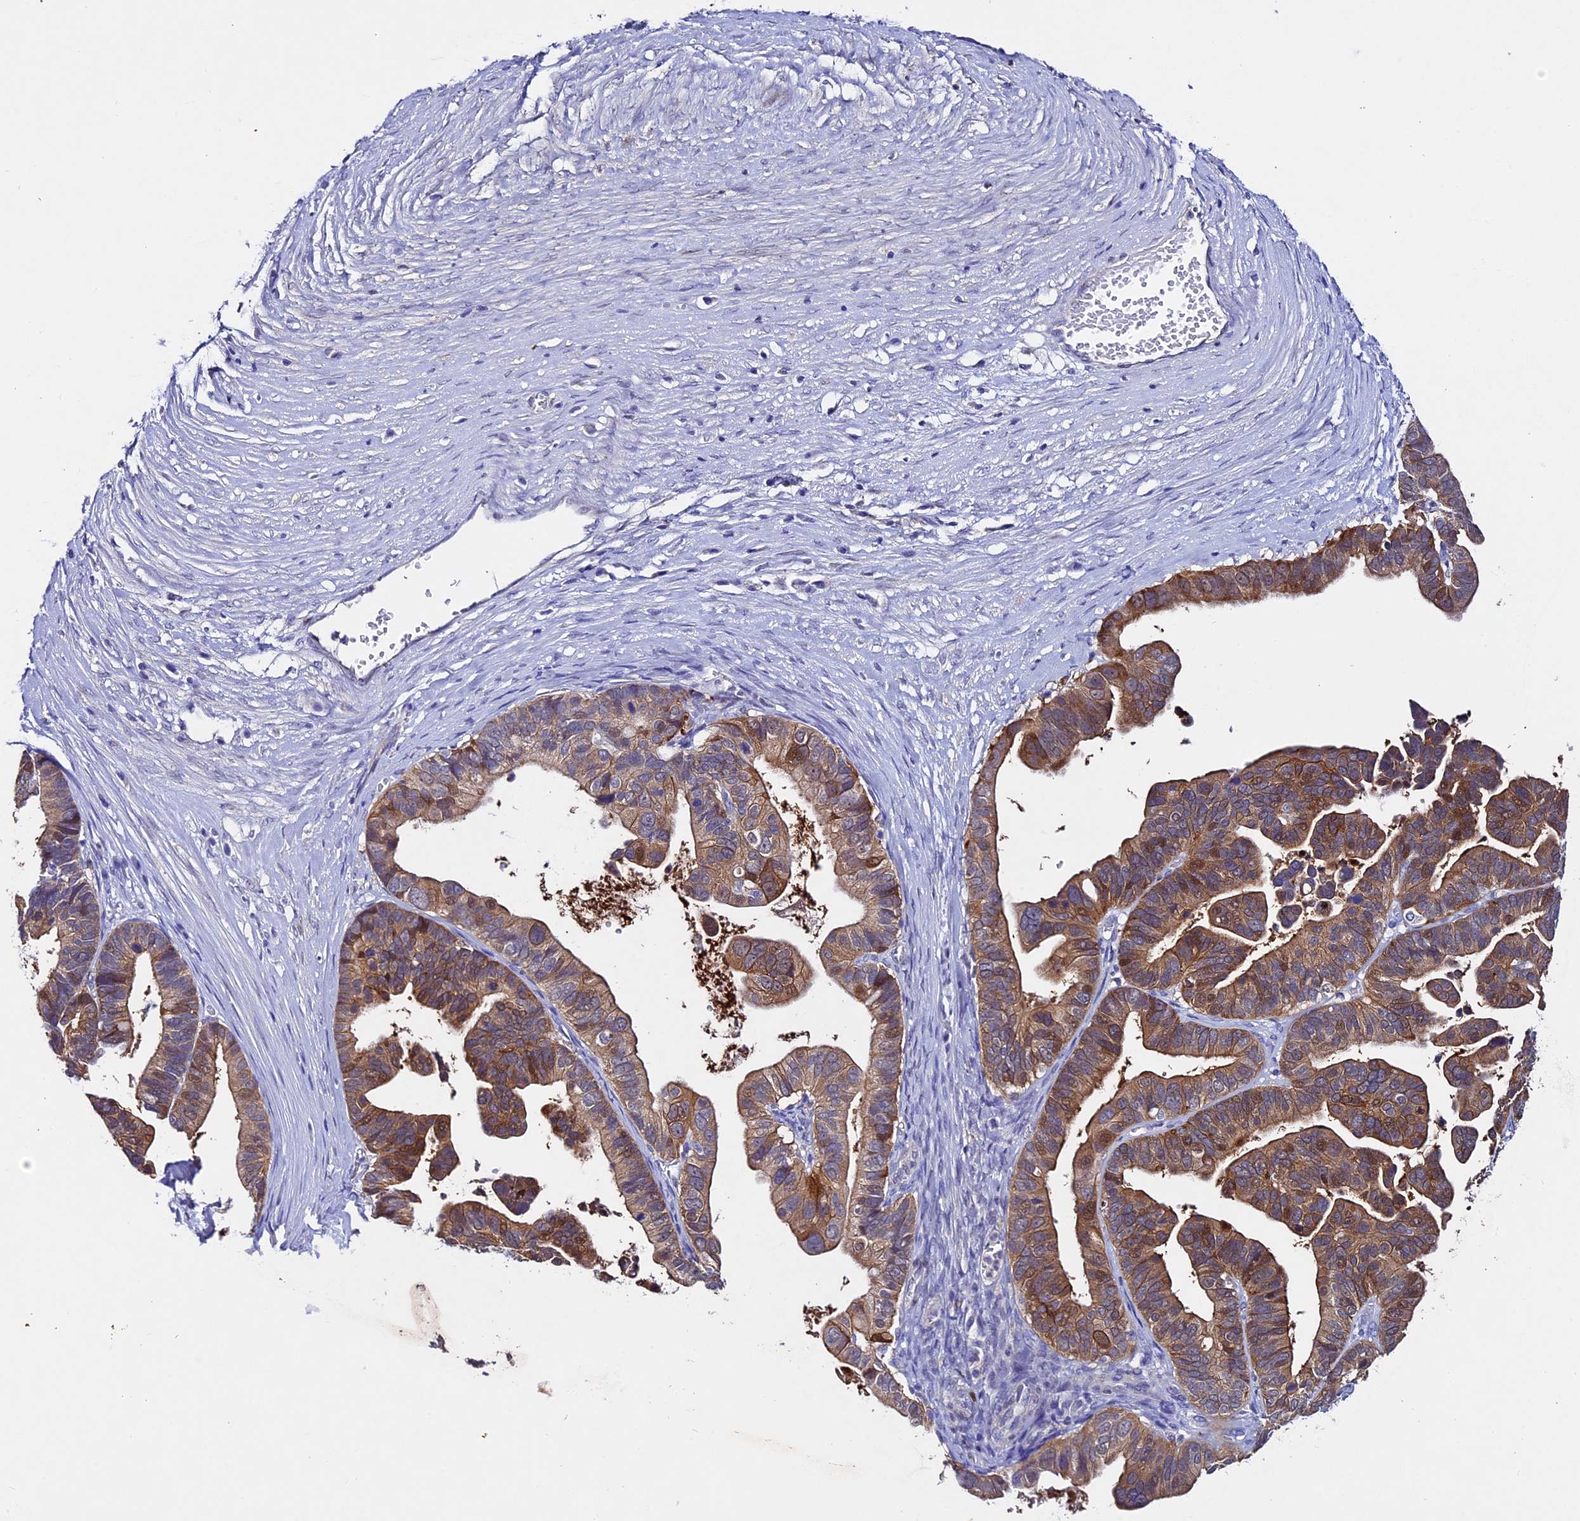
{"staining": {"intensity": "moderate", "quantity": ">75%", "location": "cytoplasmic/membranous,nuclear"}, "tissue": "ovarian cancer", "cell_type": "Tumor cells", "image_type": "cancer", "snomed": [{"axis": "morphology", "description": "Cystadenocarcinoma, serous, NOS"}, {"axis": "topography", "description": "Ovary"}], "caption": "Human serous cystadenocarcinoma (ovarian) stained with a protein marker reveals moderate staining in tumor cells.", "gene": "TGDS", "patient": {"sex": "female", "age": 56}}